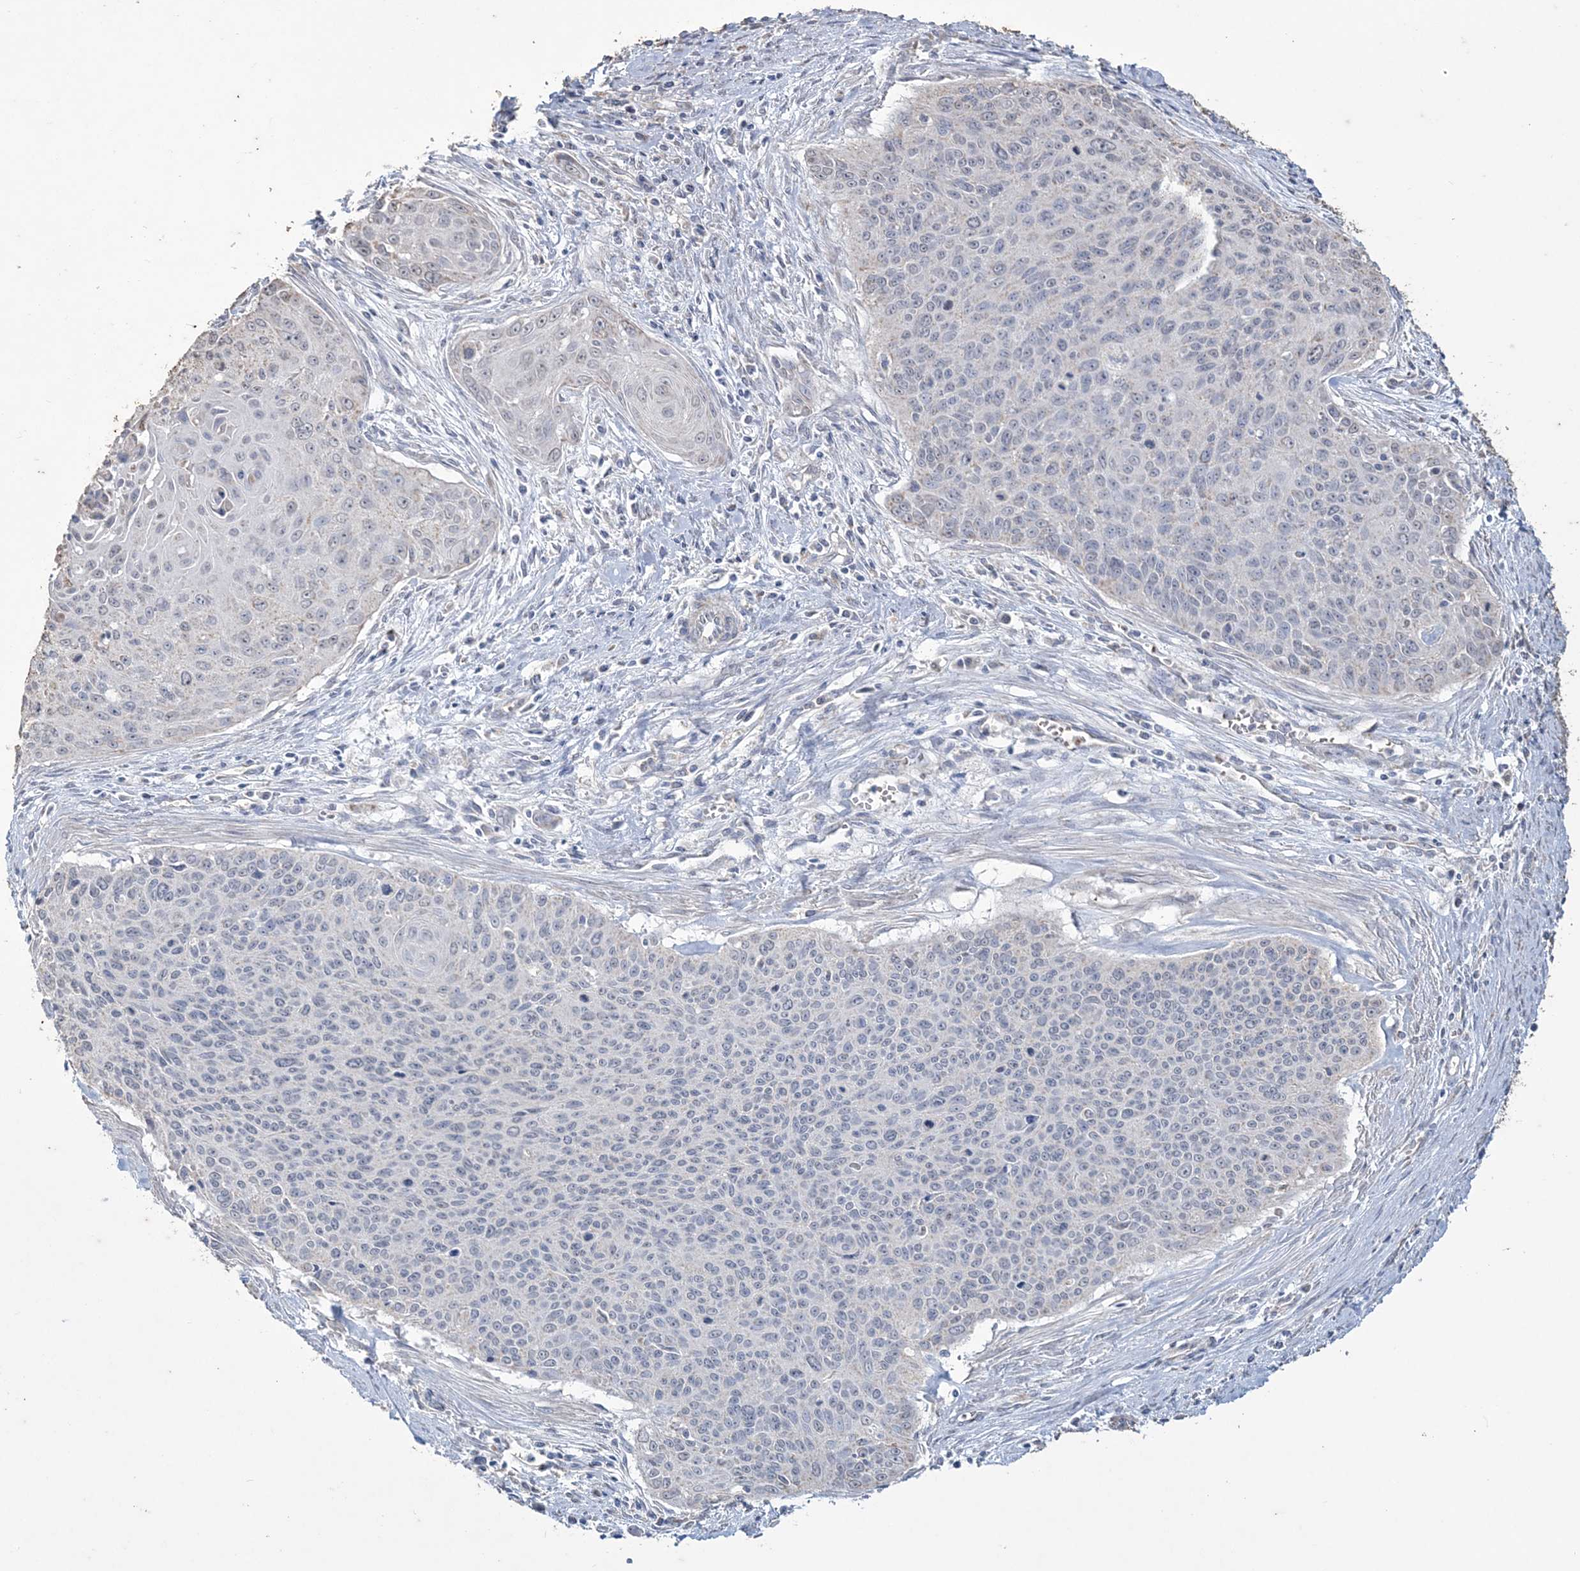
{"staining": {"intensity": "negative", "quantity": "none", "location": "none"}, "tissue": "cervical cancer", "cell_type": "Tumor cells", "image_type": "cancer", "snomed": [{"axis": "morphology", "description": "Squamous cell carcinoma, NOS"}, {"axis": "topography", "description": "Cervix"}], "caption": "A high-resolution histopathology image shows immunohistochemistry (IHC) staining of cervical cancer, which shows no significant positivity in tumor cells.", "gene": "SFMBT2", "patient": {"sex": "female", "age": 55}}